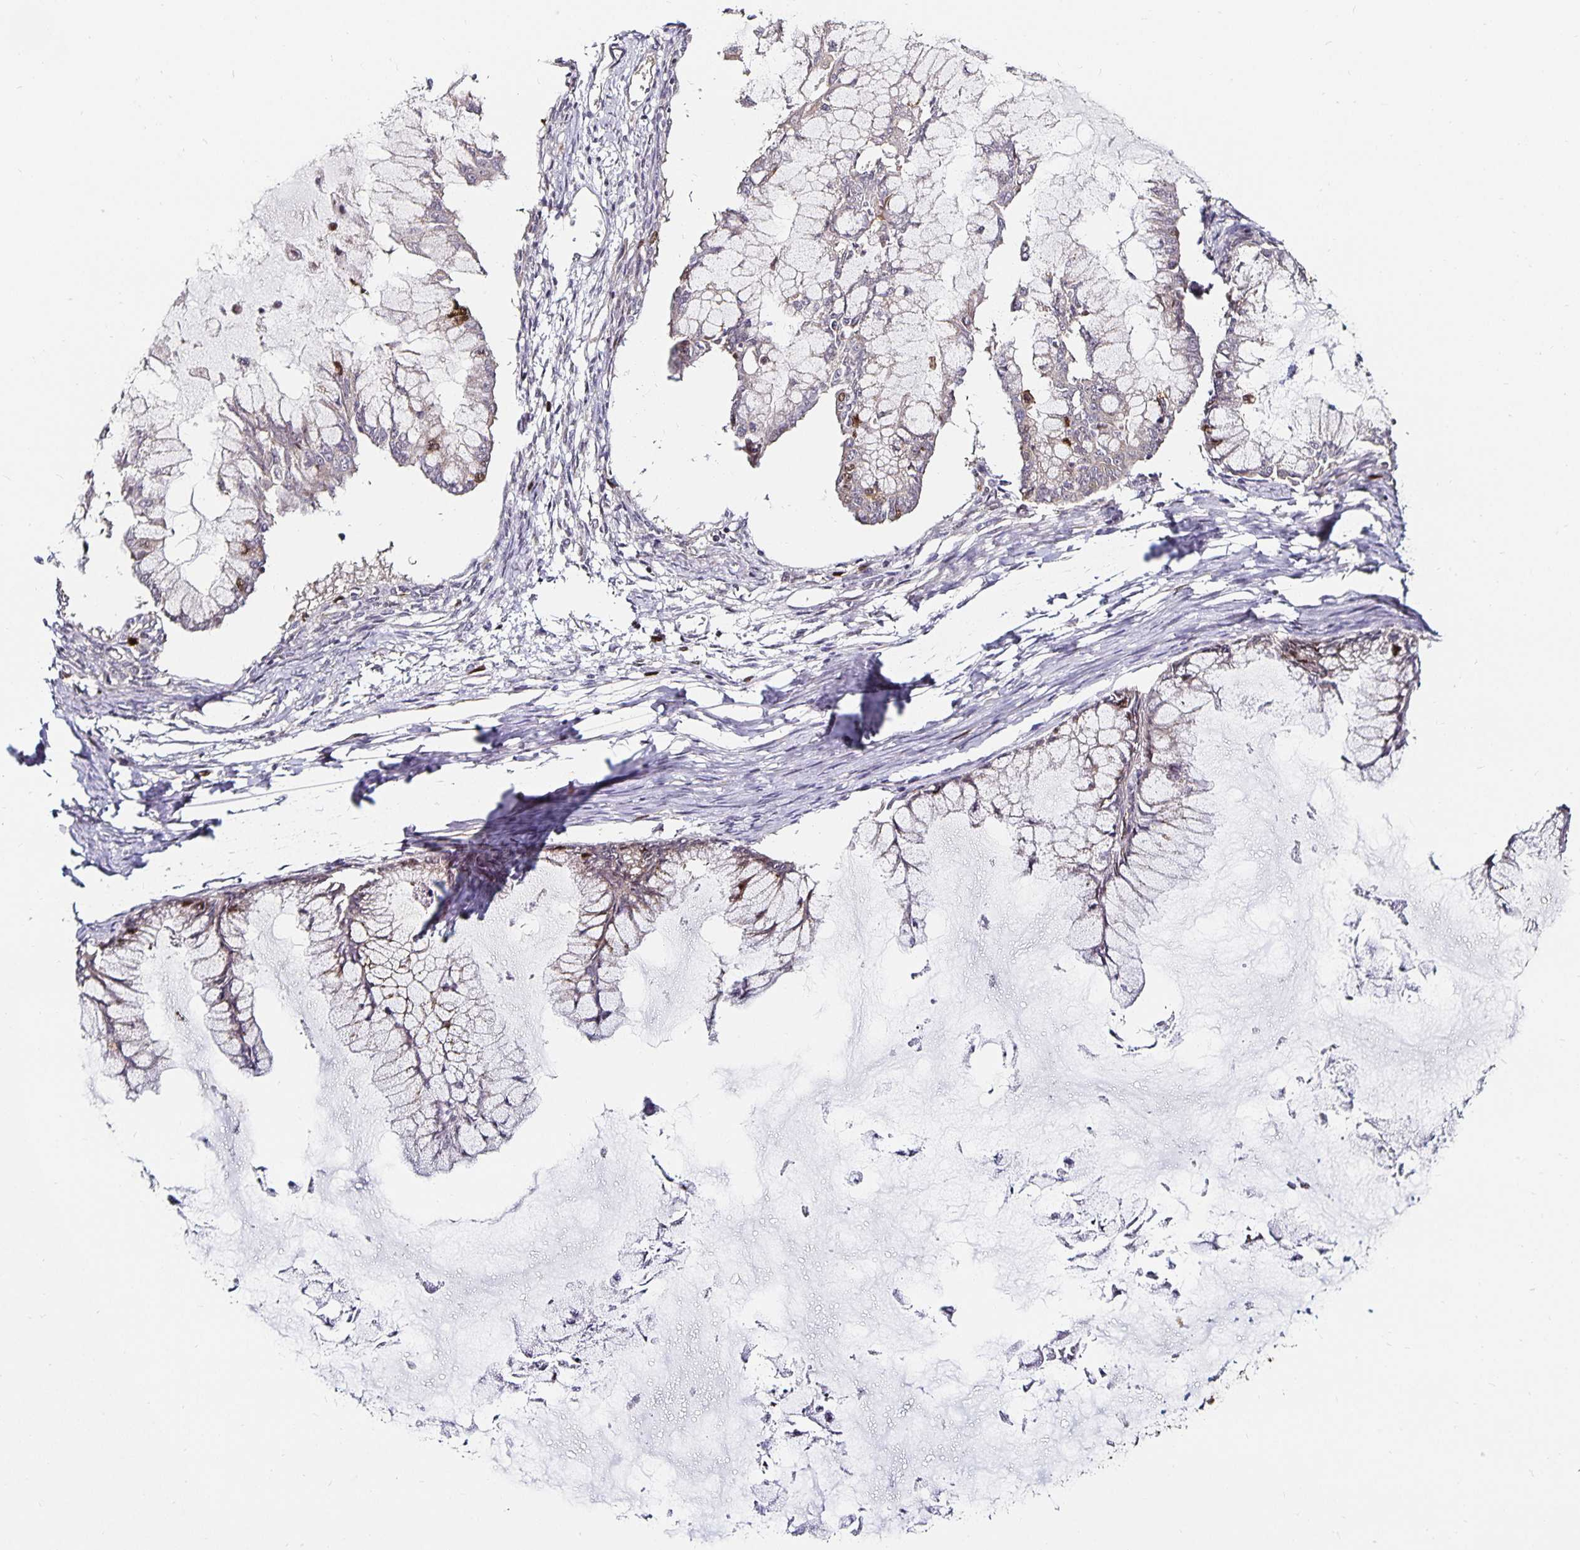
{"staining": {"intensity": "weak", "quantity": "<25%", "location": "cytoplasmic/membranous"}, "tissue": "ovarian cancer", "cell_type": "Tumor cells", "image_type": "cancer", "snomed": [{"axis": "morphology", "description": "Cystadenocarcinoma, mucinous, NOS"}, {"axis": "topography", "description": "Ovary"}], "caption": "High magnification brightfield microscopy of mucinous cystadenocarcinoma (ovarian) stained with DAB (brown) and counterstained with hematoxylin (blue): tumor cells show no significant positivity.", "gene": "ANLN", "patient": {"sex": "female", "age": 34}}